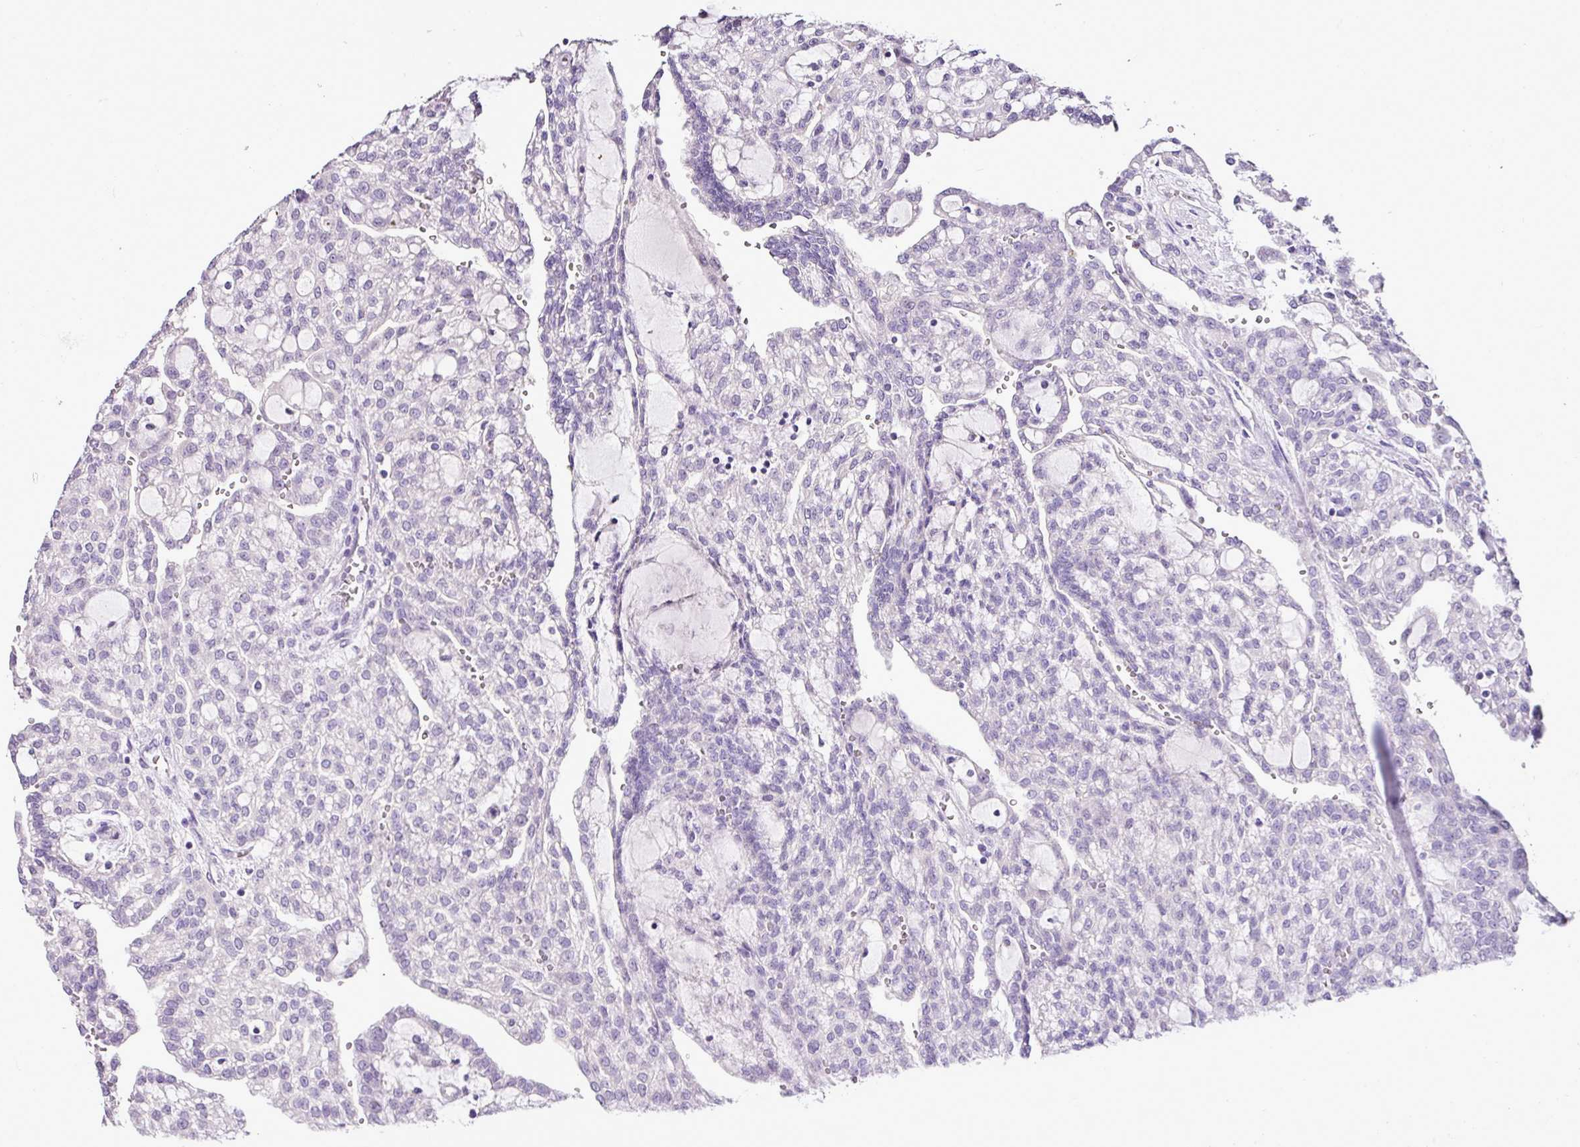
{"staining": {"intensity": "negative", "quantity": "none", "location": "none"}, "tissue": "renal cancer", "cell_type": "Tumor cells", "image_type": "cancer", "snomed": [{"axis": "morphology", "description": "Adenocarcinoma, NOS"}, {"axis": "topography", "description": "Kidney"}], "caption": "Immunohistochemistry (IHC) of human renal adenocarcinoma reveals no staining in tumor cells. (Brightfield microscopy of DAB (3,3'-diaminobenzidine) IHC at high magnification).", "gene": "ESR1", "patient": {"sex": "male", "age": 63}}